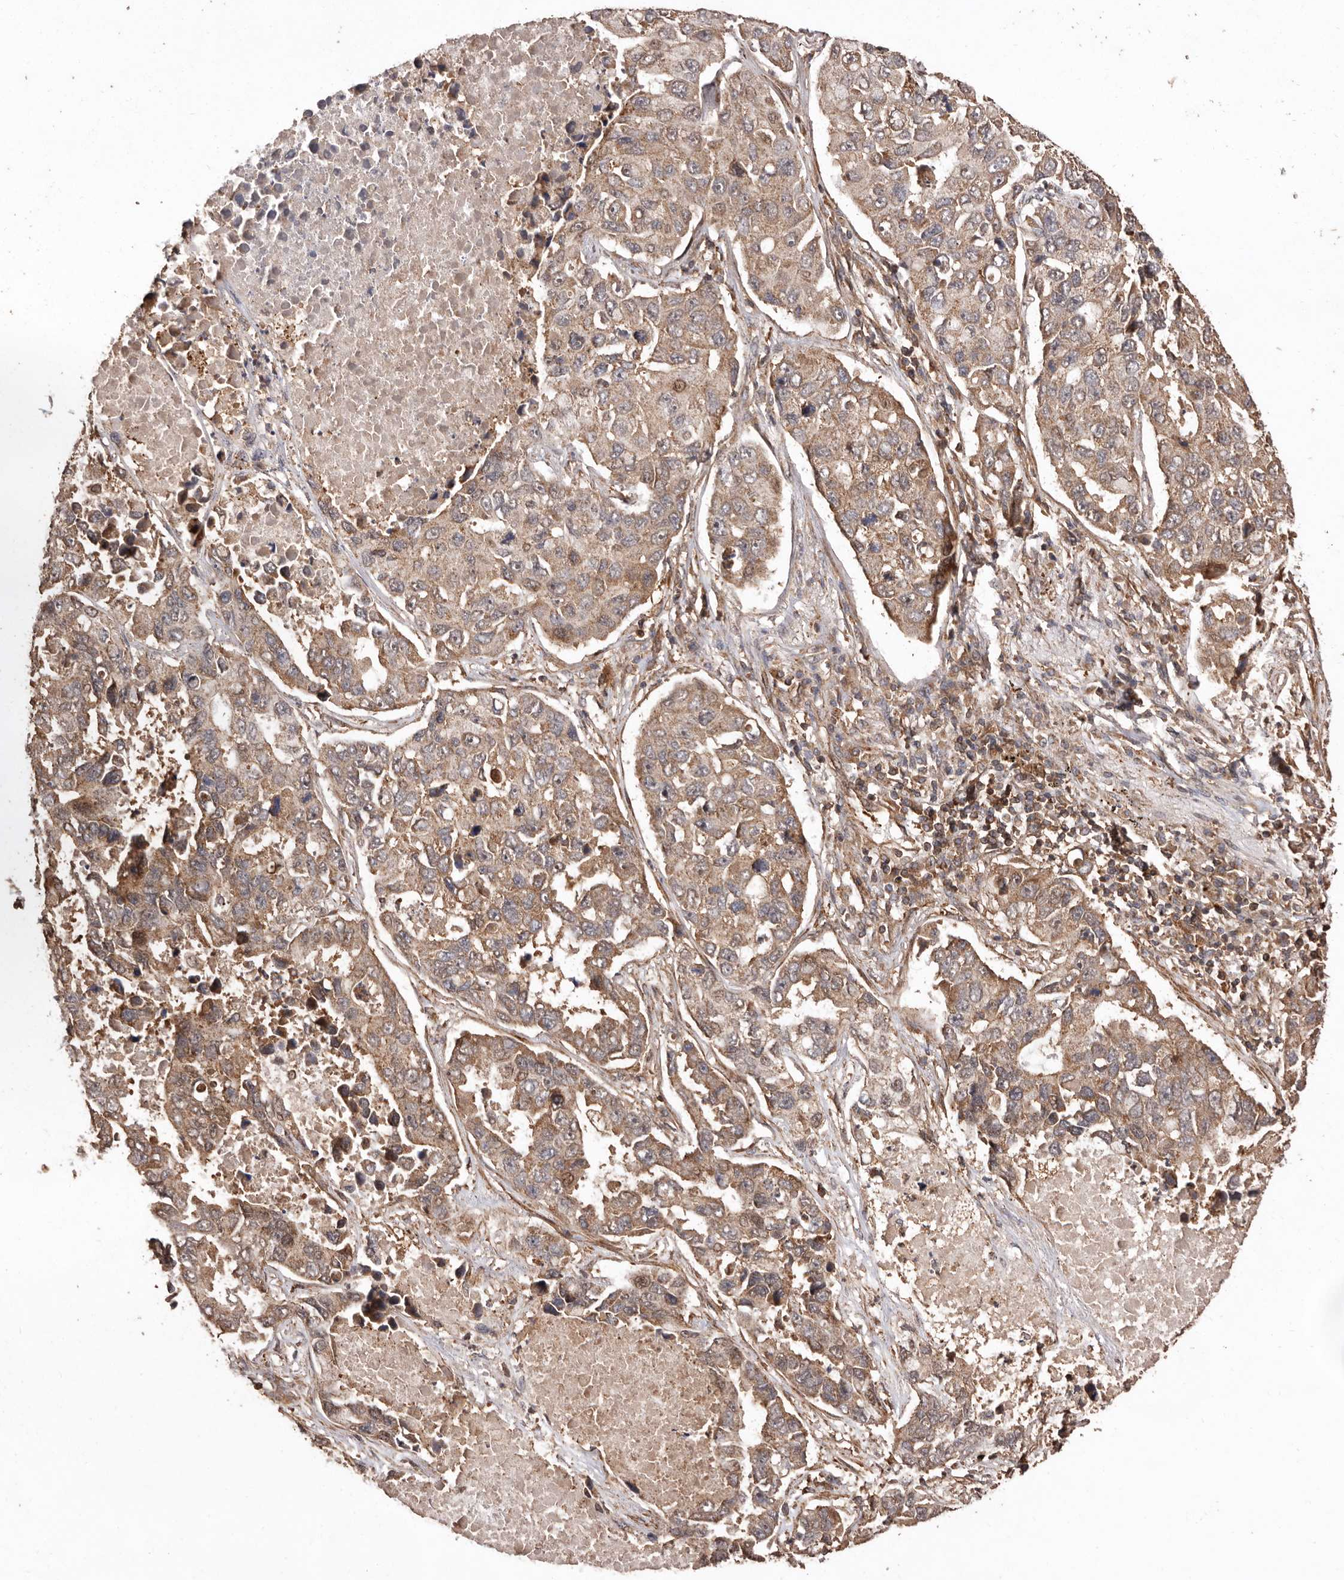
{"staining": {"intensity": "moderate", "quantity": ">75%", "location": "cytoplasmic/membranous"}, "tissue": "lung cancer", "cell_type": "Tumor cells", "image_type": "cancer", "snomed": [{"axis": "morphology", "description": "Adenocarcinoma, NOS"}, {"axis": "topography", "description": "Lung"}], "caption": "The image exhibits staining of adenocarcinoma (lung), revealing moderate cytoplasmic/membranous protein expression (brown color) within tumor cells.", "gene": "RWDD1", "patient": {"sex": "male", "age": 64}}